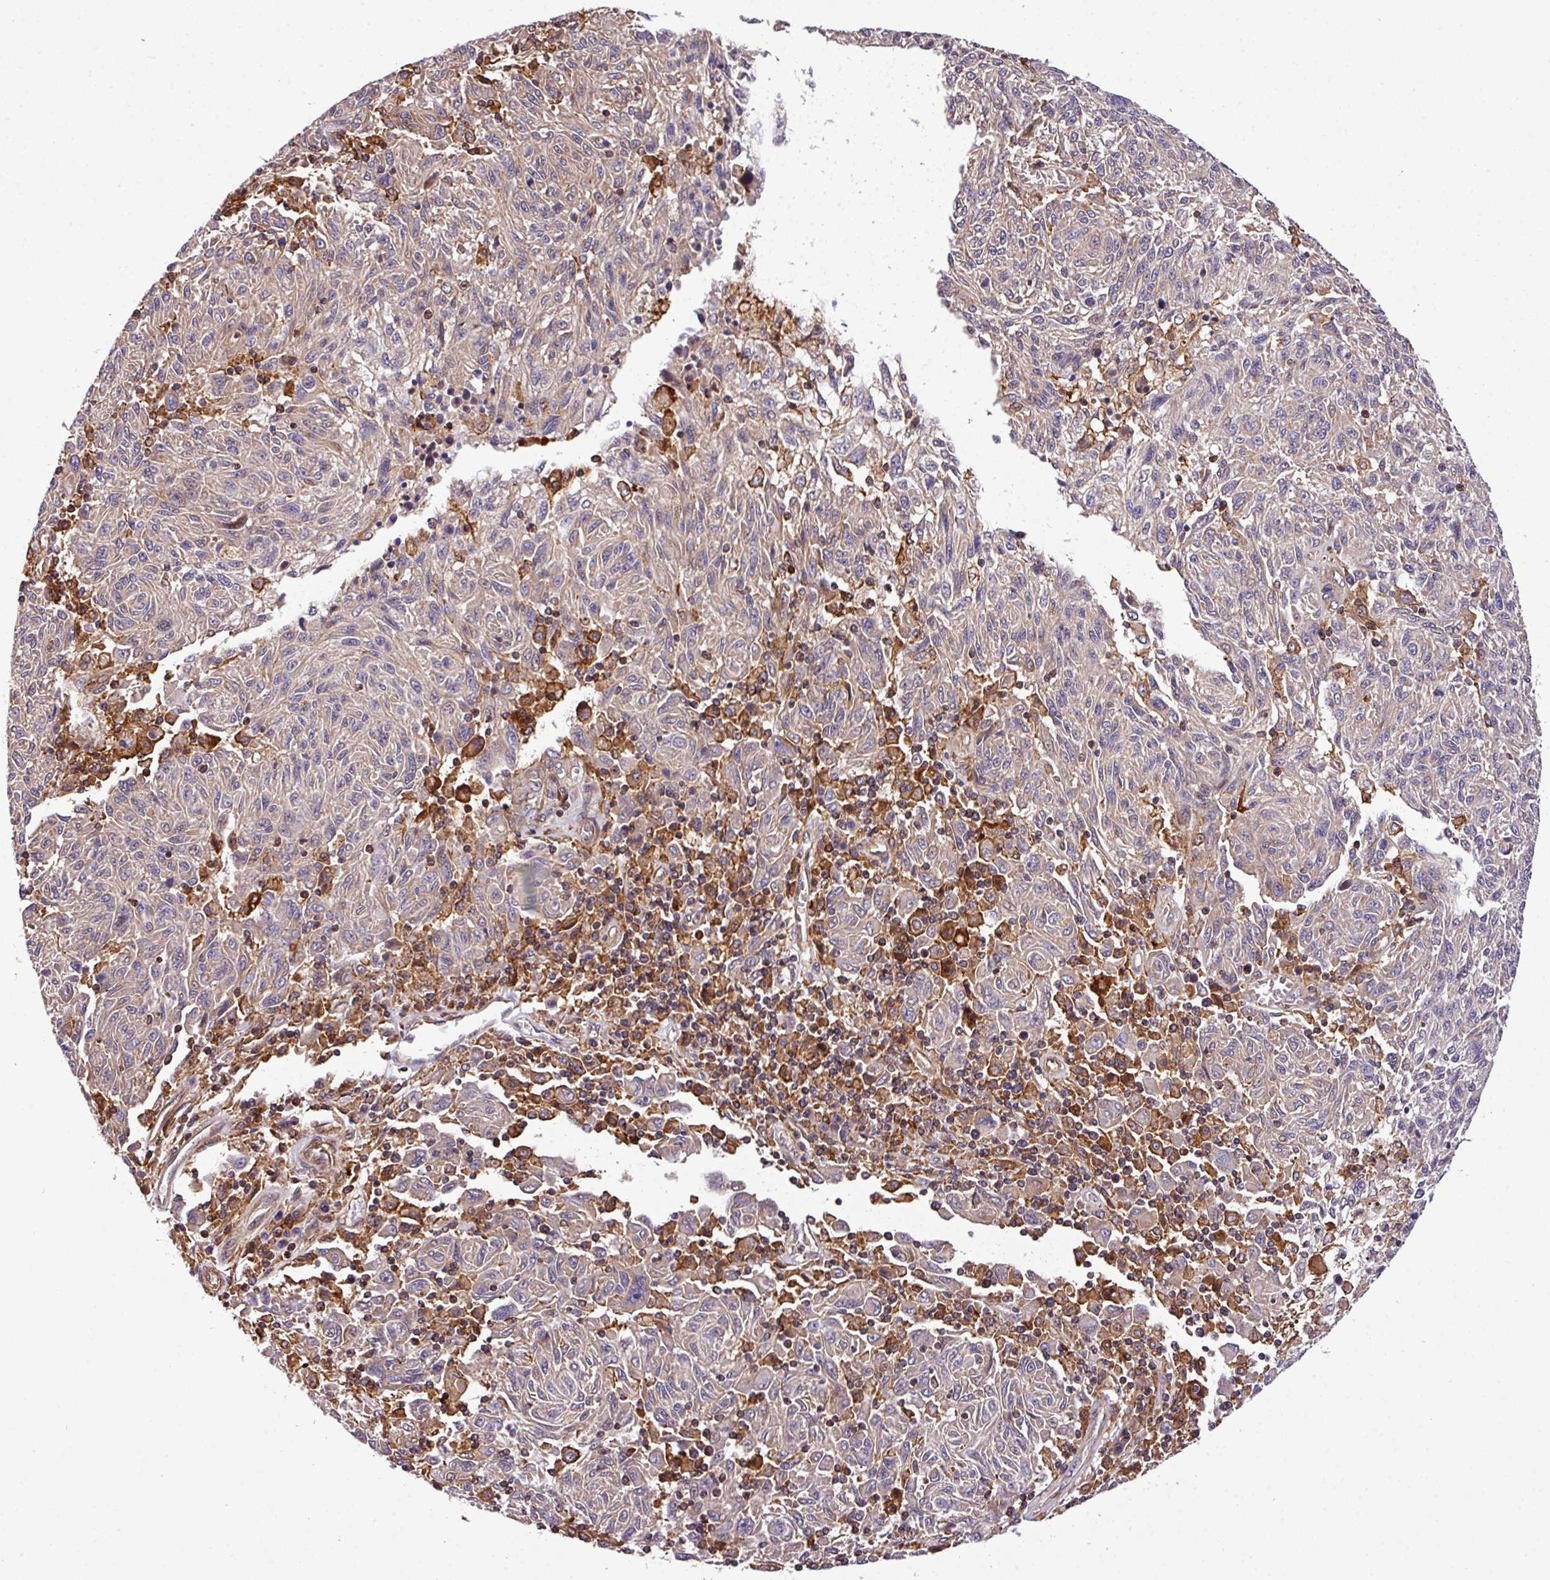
{"staining": {"intensity": "weak", "quantity": "25%-75%", "location": "cytoplasmic/membranous"}, "tissue": "melanoma", "cell_type": "Tumor cells", "image_type": "cancer", "snomed": [{"axis": "morphology", "description": "Malignant melanoma, NOS"}, {"axis": "topography", "description": "Skin"}], "caption": "Immunohistochemical staining of malignant melanoma demonstrates weak cytoplasmic/membranous protein positivity in about 25%-75% of tumor cells. Ihc stains the protein of interest in brown and the nuclei are stained blue.", "gene": "CASS4", "patient": {"sex": "male", "age": 53}}